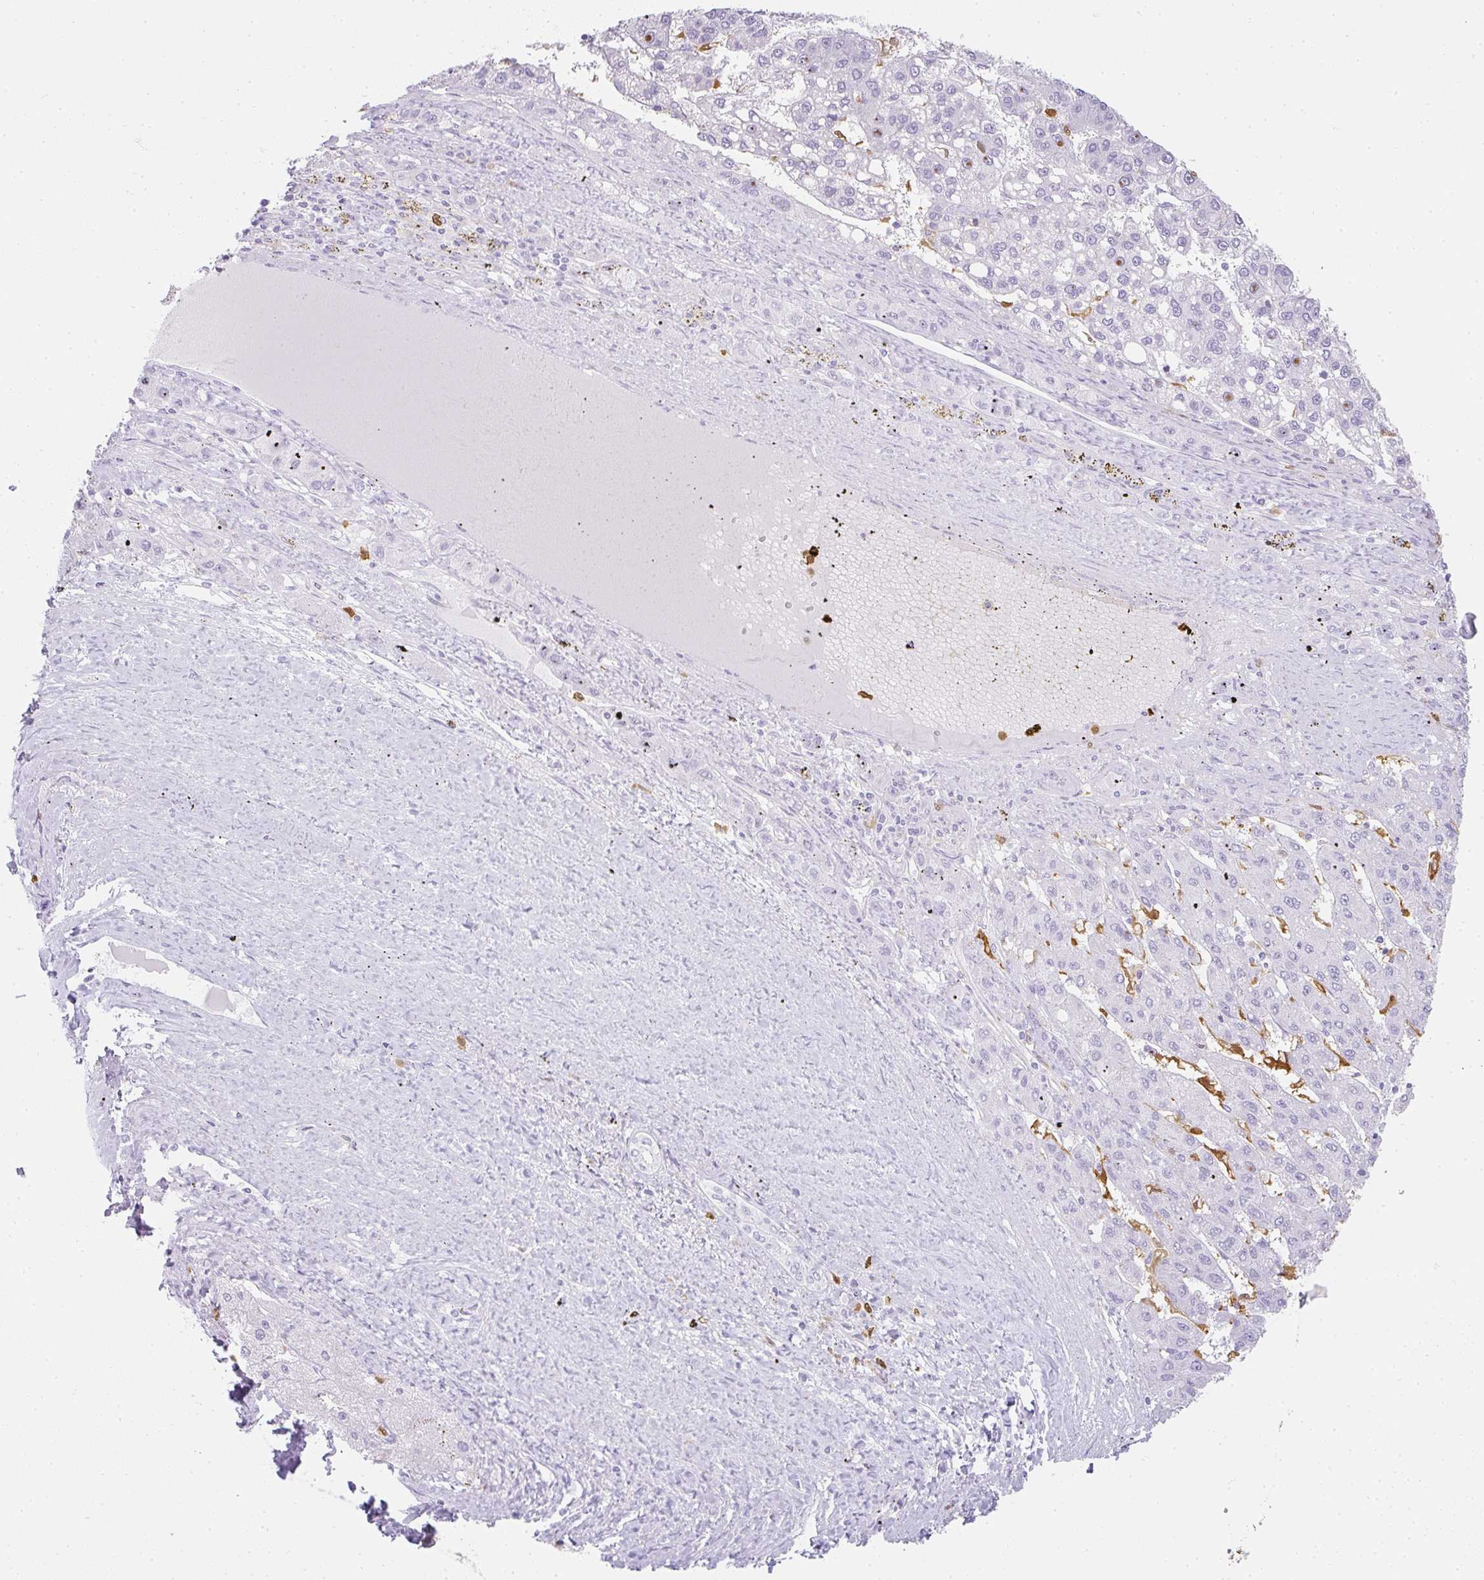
{"staining": {"intensity": "negative", "quantity": "none", "location": "none"}, "tissue": "liver cancer", "cell_type": "Tumor cells", "image_type": "cancer", "snomed": [{"axis": "morphology", "description": "Carcinoma, Hepatocellular, NOS"}, {"axis": "topography", "description": "Liver"}], "caption": "The micrograph shows no significant staining in tumor cells of liver cancer (hepatocellular carcinoma). The staining is performed using DAB (3,3'-diaminobenzidine) brown chromogen with nuclei counter-stained in using hematoxylin.", "gene": "HK3", "patient": {"sex": "female", "age": 82}}